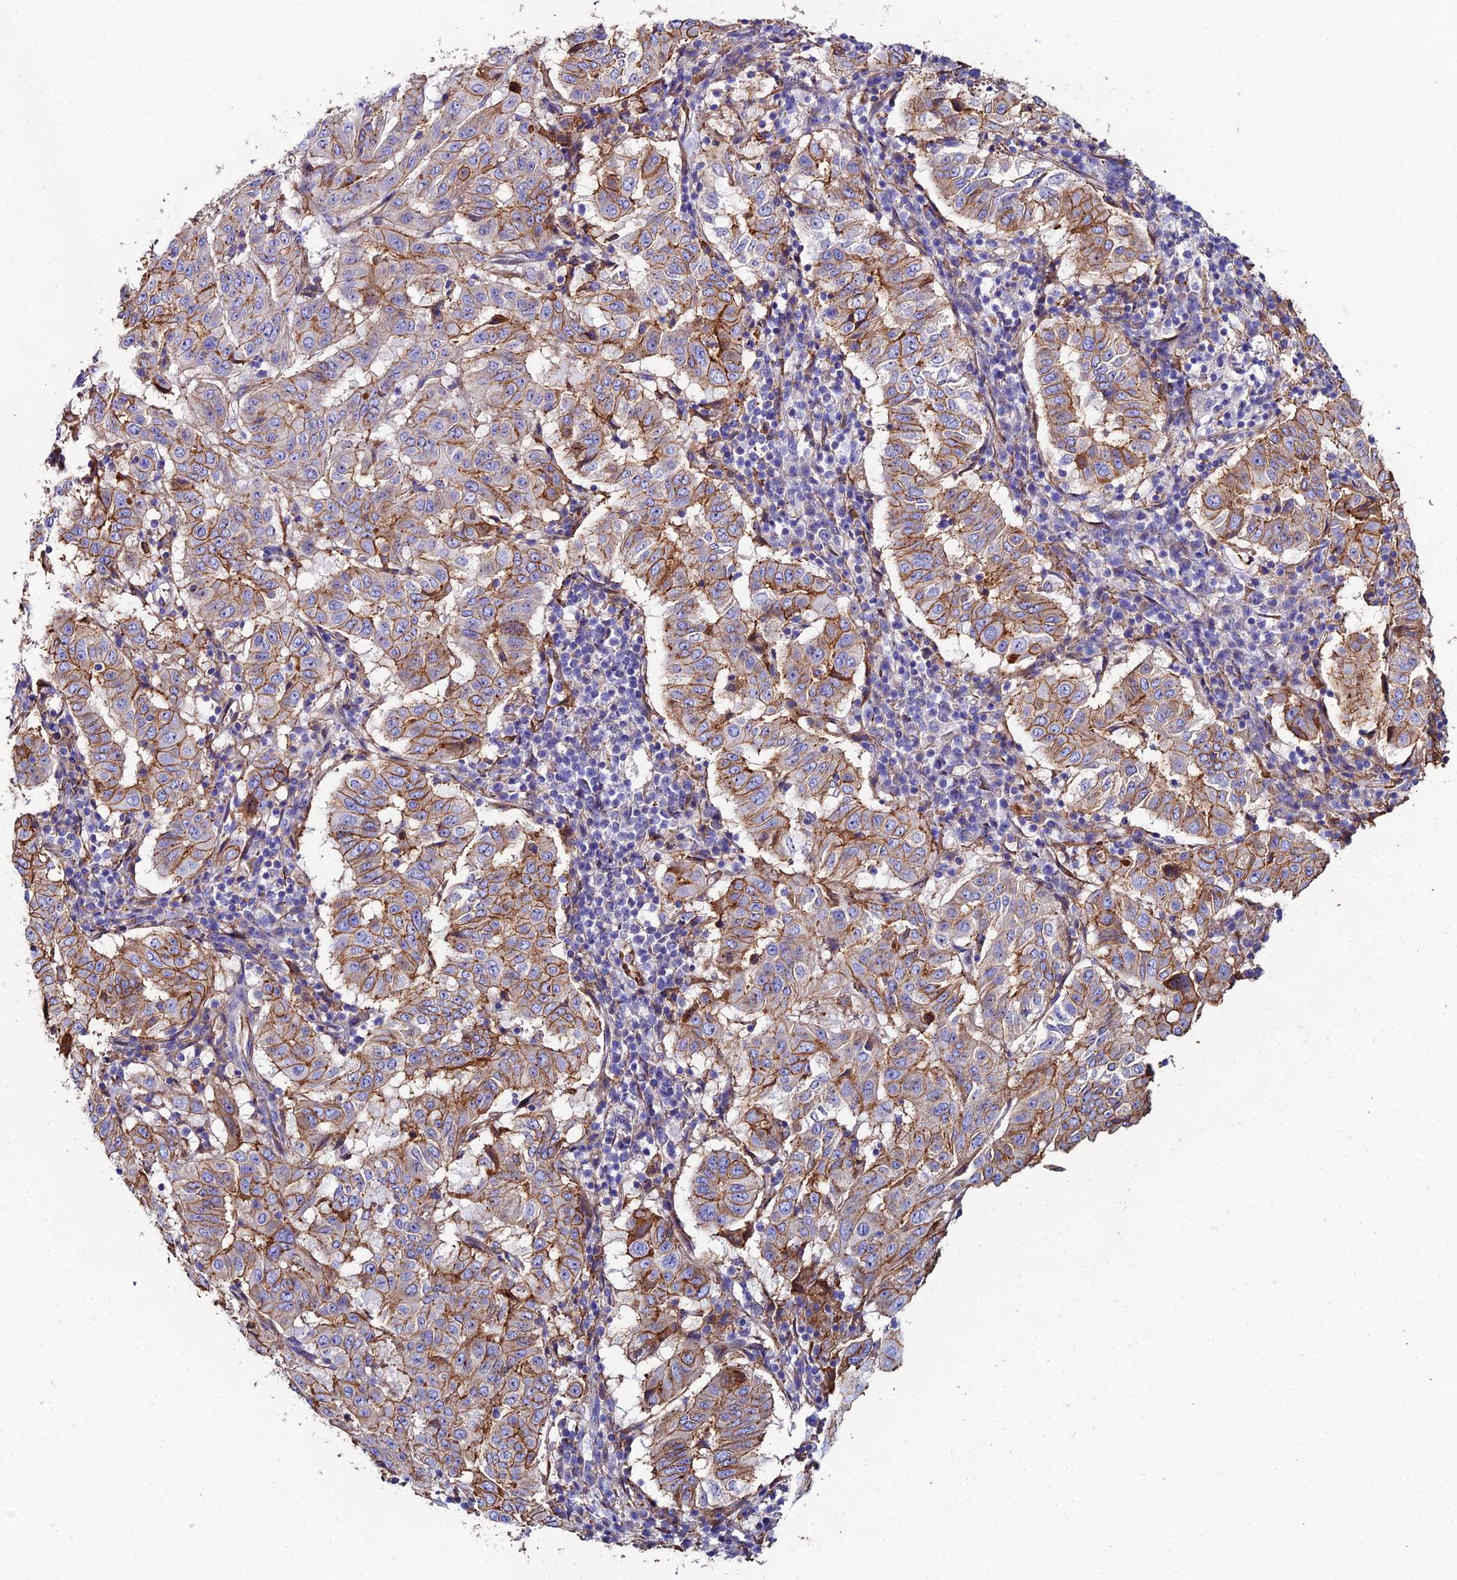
{"staining": {"intensity": "moderate", "quantity": "25%-75%", "location": "cytoplasmic/membranous"}, "tissue": "pancreatic cancer", "cell_type": "Tumor cells", "image_type": "cancer", "snomed": [{"axis": "morphology", "description": "Adenocarcinoma, NOS"}, {"axis": "topography", "description": "Pancreas"}], "caption": "This is an image of IHC staining of adenocarcinoma (pancreatic), which shows moderate staining in the cytoplasmic/membranous of tumor cells.", "gene": "C6", "patient": {"sex": "male", "age": 63}}